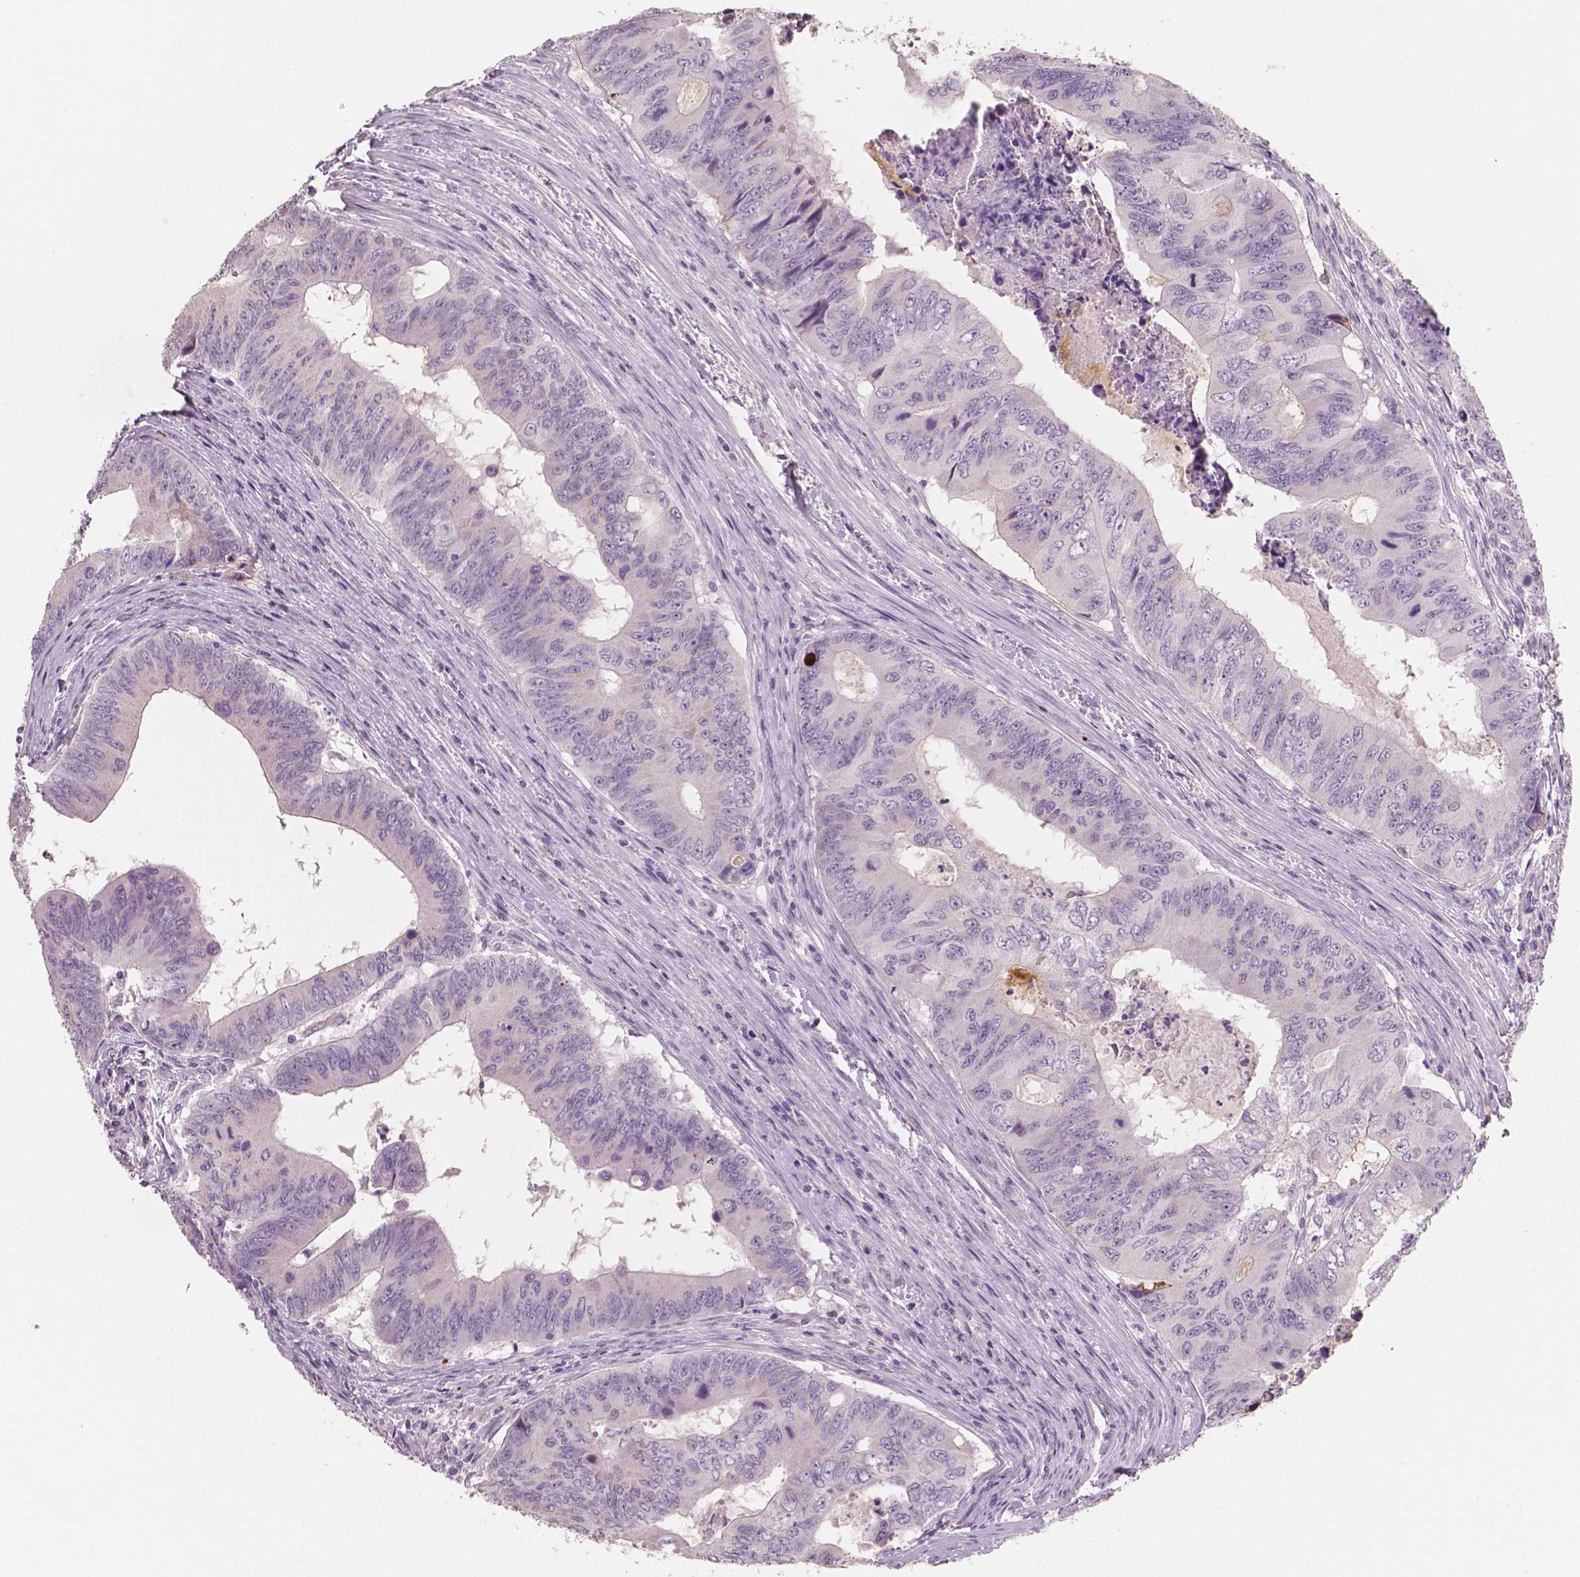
{"staining": {"intensity": "negative", "quantity": "none", "location": "none"}, "tissue": "colorectal cancer", "cell_type": "Tumor cells", "image_type": "cancer", "snomed": [{"axis": "morphology", "description": "Adenocarcinoma, NOS"}, {"axis": "topography", "description": "Colon"}], "caption": "Tumor cells show no significant positivity in colorectal cancer (adenocarcinoma).", "gene": "APOA4", "patient": {"sex": "male", "age": 53}}